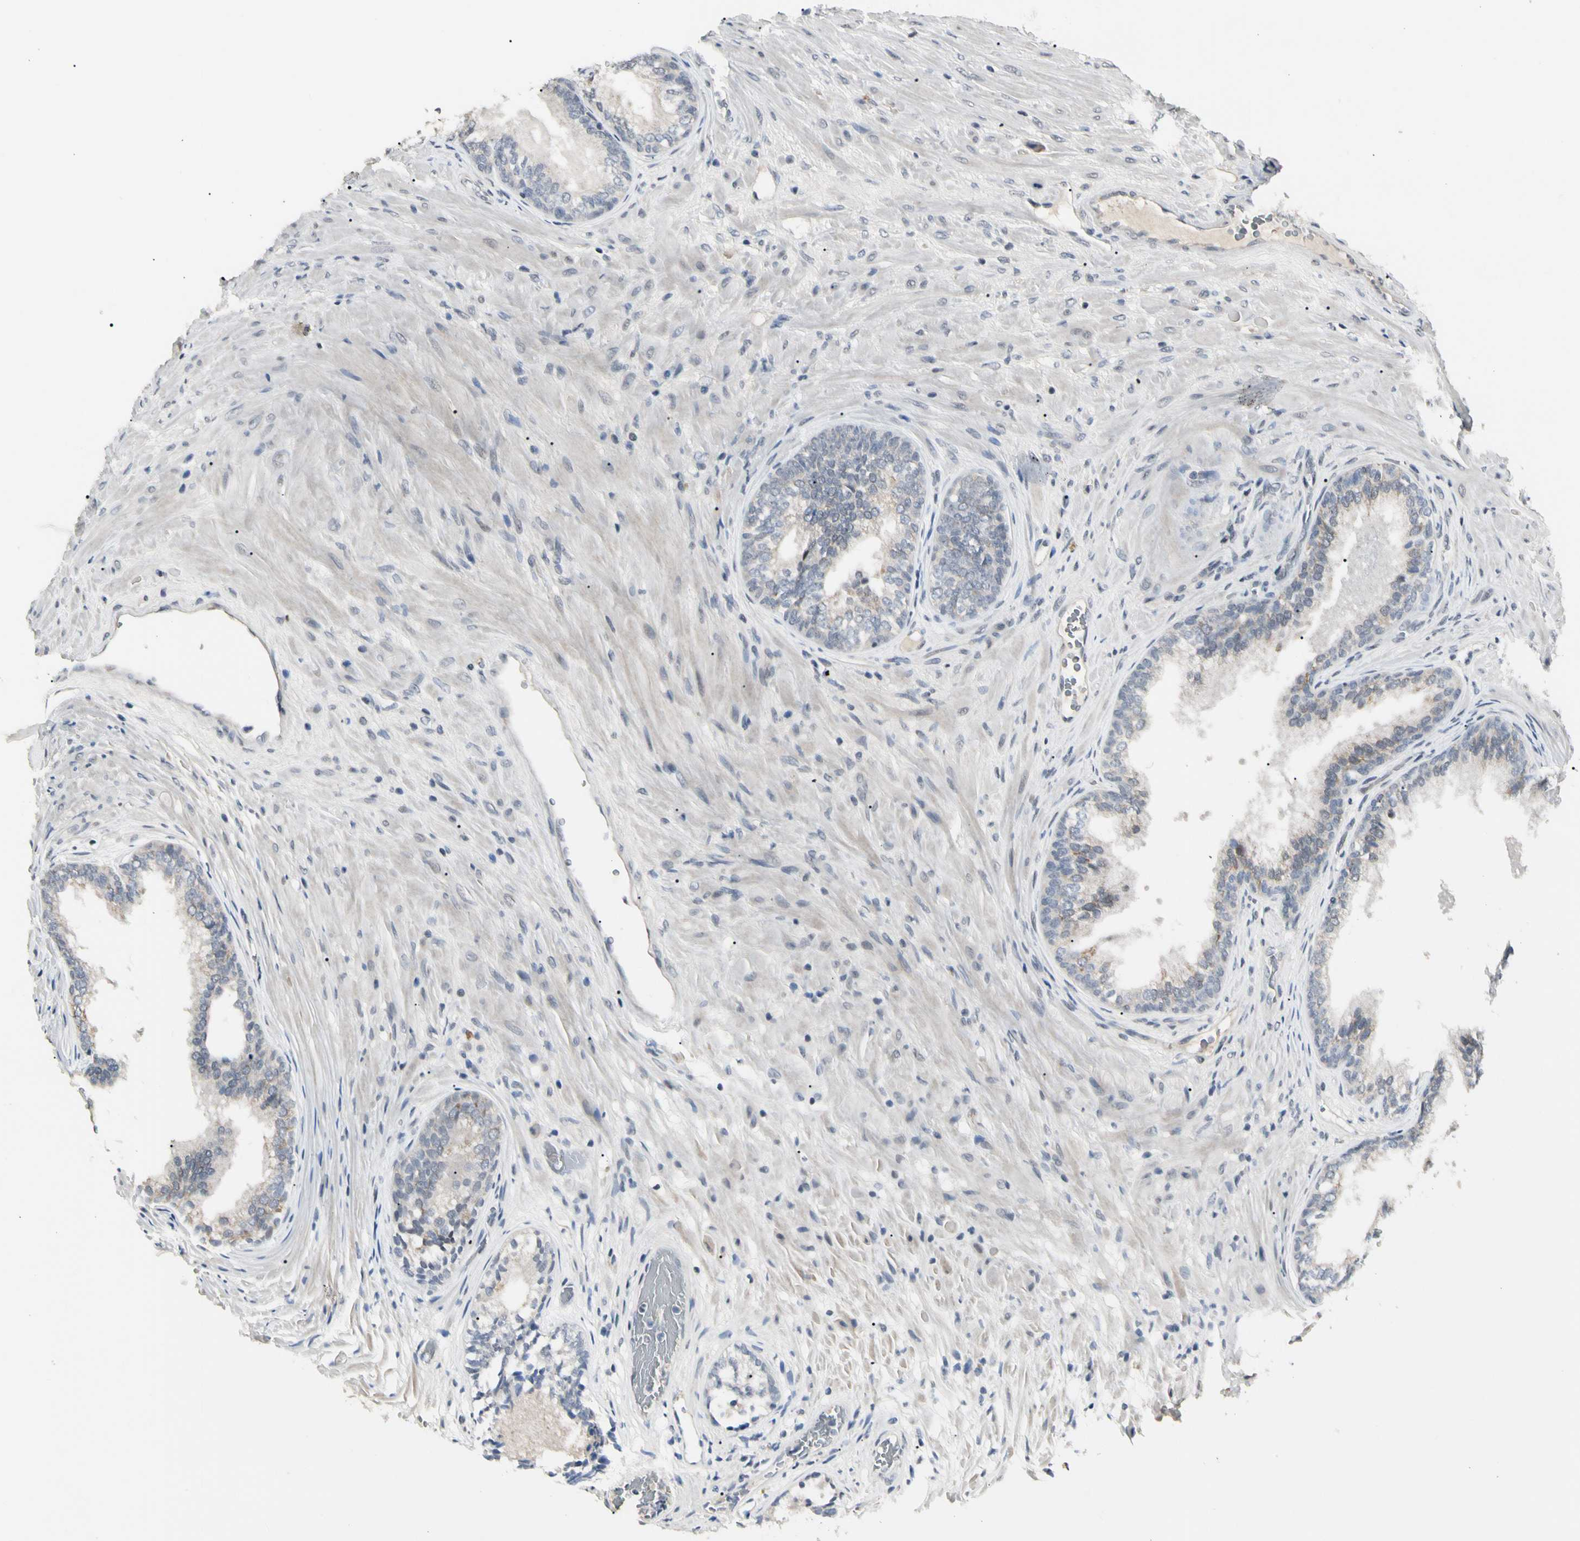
{"staining": {"intensity": "strong", "quantity": "25%-75%", "location": "cytoplasmic/membranous"}, "tissue": "prostate", "cell_type": "Glandular cells", "image_type": "normal", "snomed": [{"axis": "morphology", "description": "Normal tissue, NOS"}, {"axis": "topography", "description": "Prostate"}], "caption": "Immunohistochemistry (IHC) of normal human prostate displays high levels of strong cytoplasmic/membranous positivity in about 25%-75% of glandular cells. (brown staining indicates protein expression, while blue staining denotes nuclei).", "gene": "GREM1", "patient": {"sex": "male", "age": 76}}